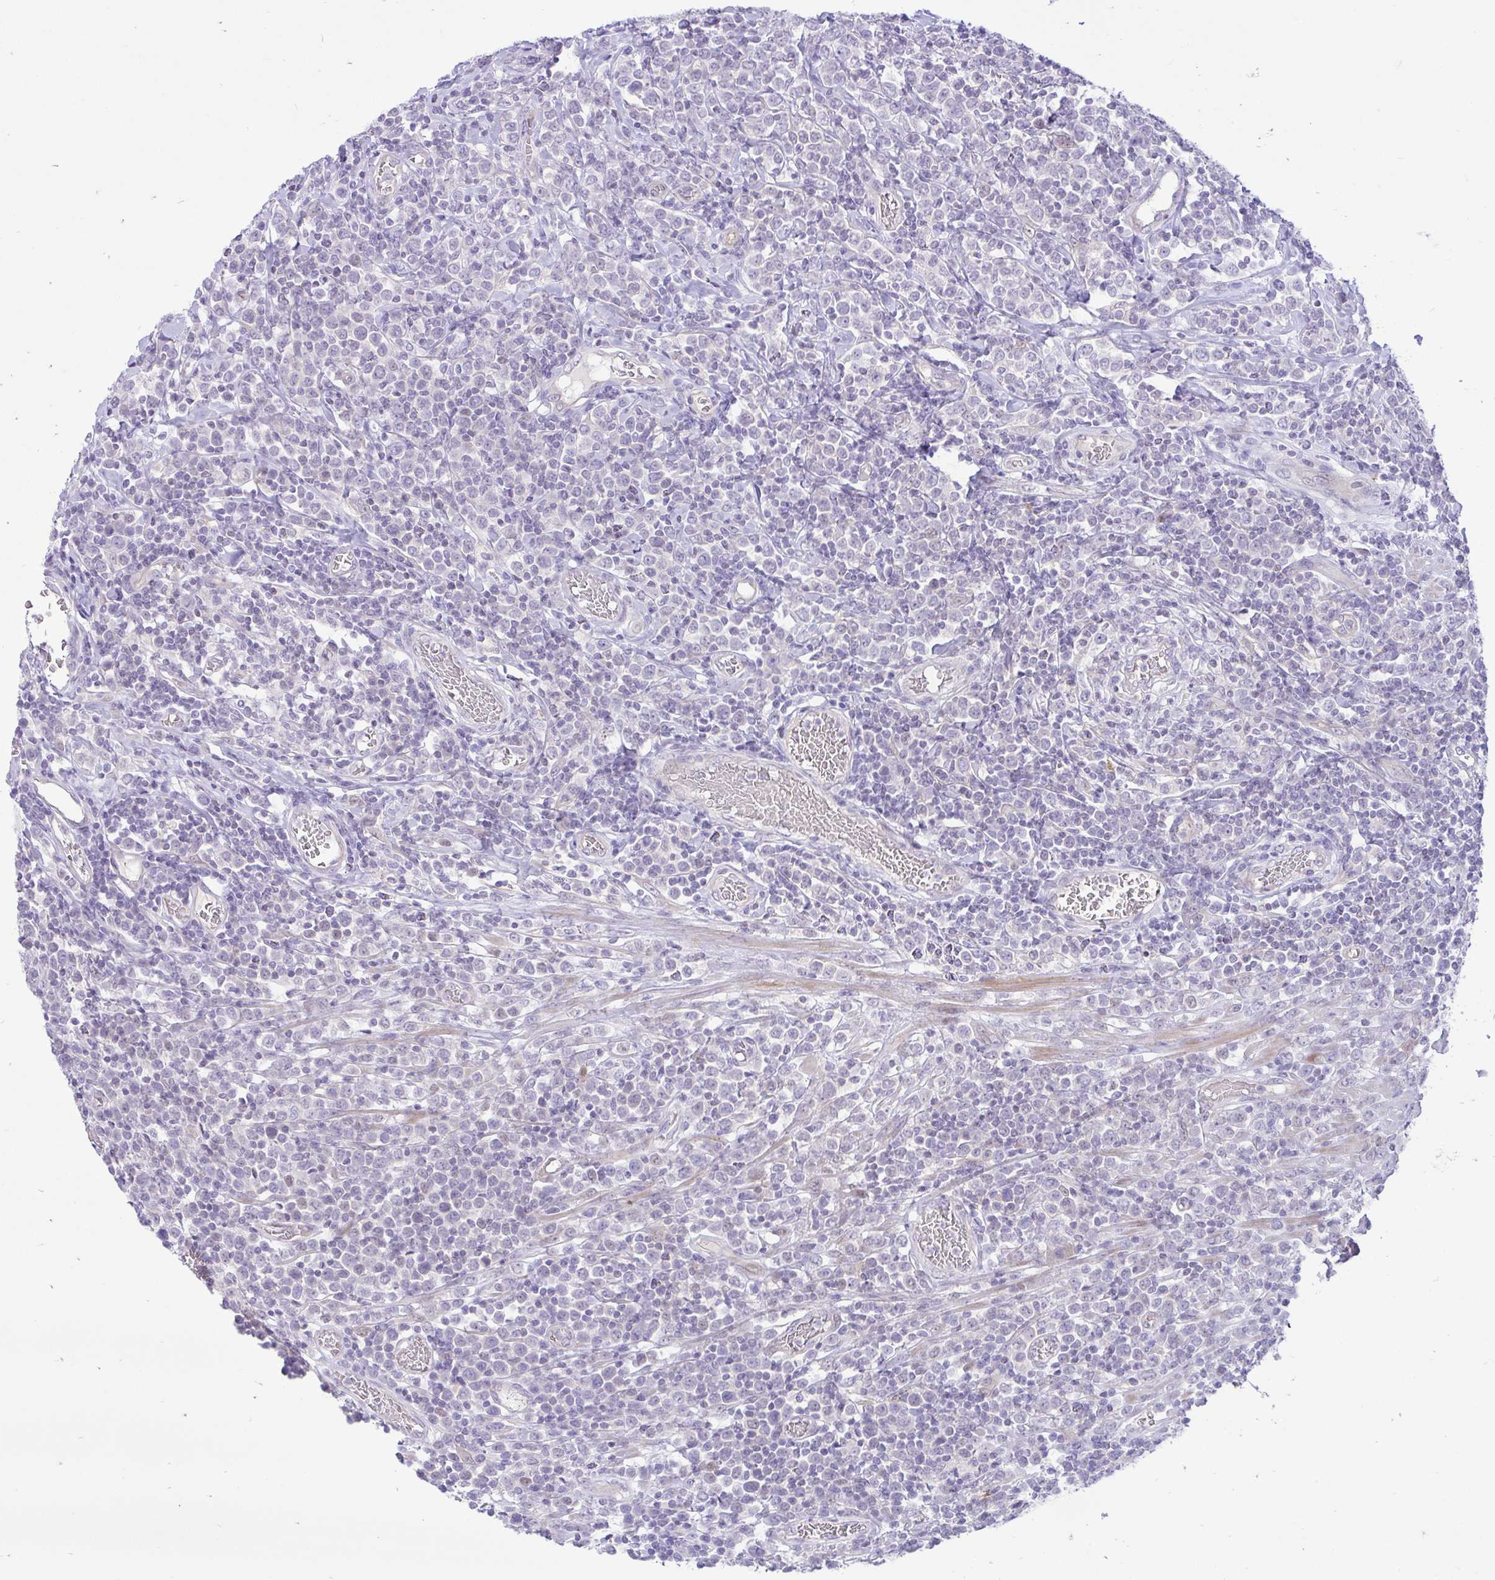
{"staining": {"intensity": "negative", "quantity": "none", "location": "none"}, "tissue": "lymphoma", "cell_type": "Tumor cells", "image_type": "cancer", "snomed": [{"axis": "morphology", "description": "Malignant lymphoma, non-Hodgkin's type, High grade"}, {"axis": "topography", "description": "Soft tissue"}], "caption": "Immunohistochemical staining of high-grade malignant lymphoma, non-Hodgkin's type demonstrates no significant expression in tumor cells.", "gene": "ZNF101", "patient": {"sex": "female", "age": 56}}